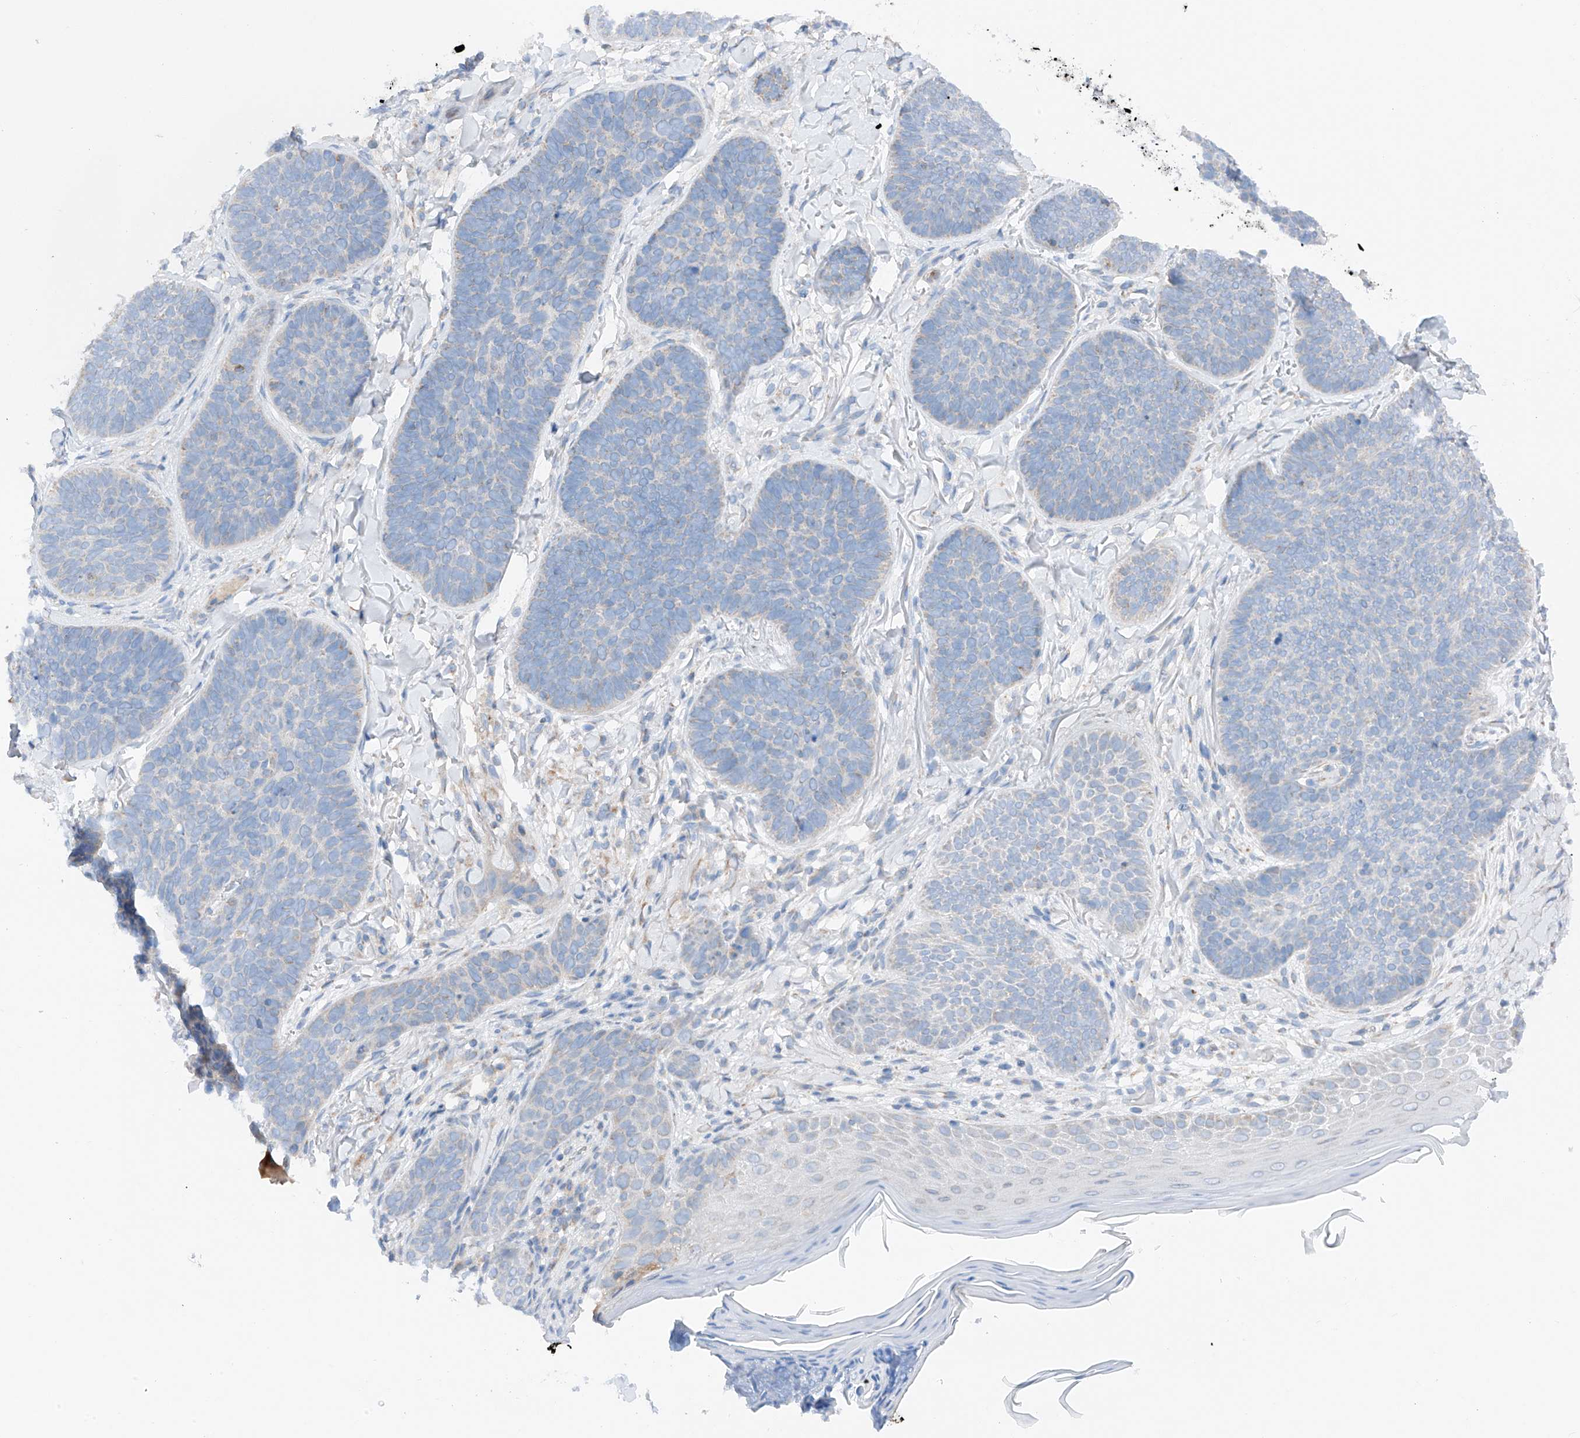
{"staining": {"intensity": "negative", "quantity": "none", "location": "none"}, "tissue": "skin cancer", "cell_type": "Tumor cells", "image_type": "cancer", "snomed": [{"axis": "morphology", "description": "Basal cell carcinoma"}, {"axis": "topography", "description": "Skin"}], "caption": "Immunohistochemistry histopathology image of skin cancer (basal cell carcinoma) stained for a protein (brown), which displays no staining in tumor cells.", "gene": "MRAP", "patient": {"sex": "male", "age": 85}}